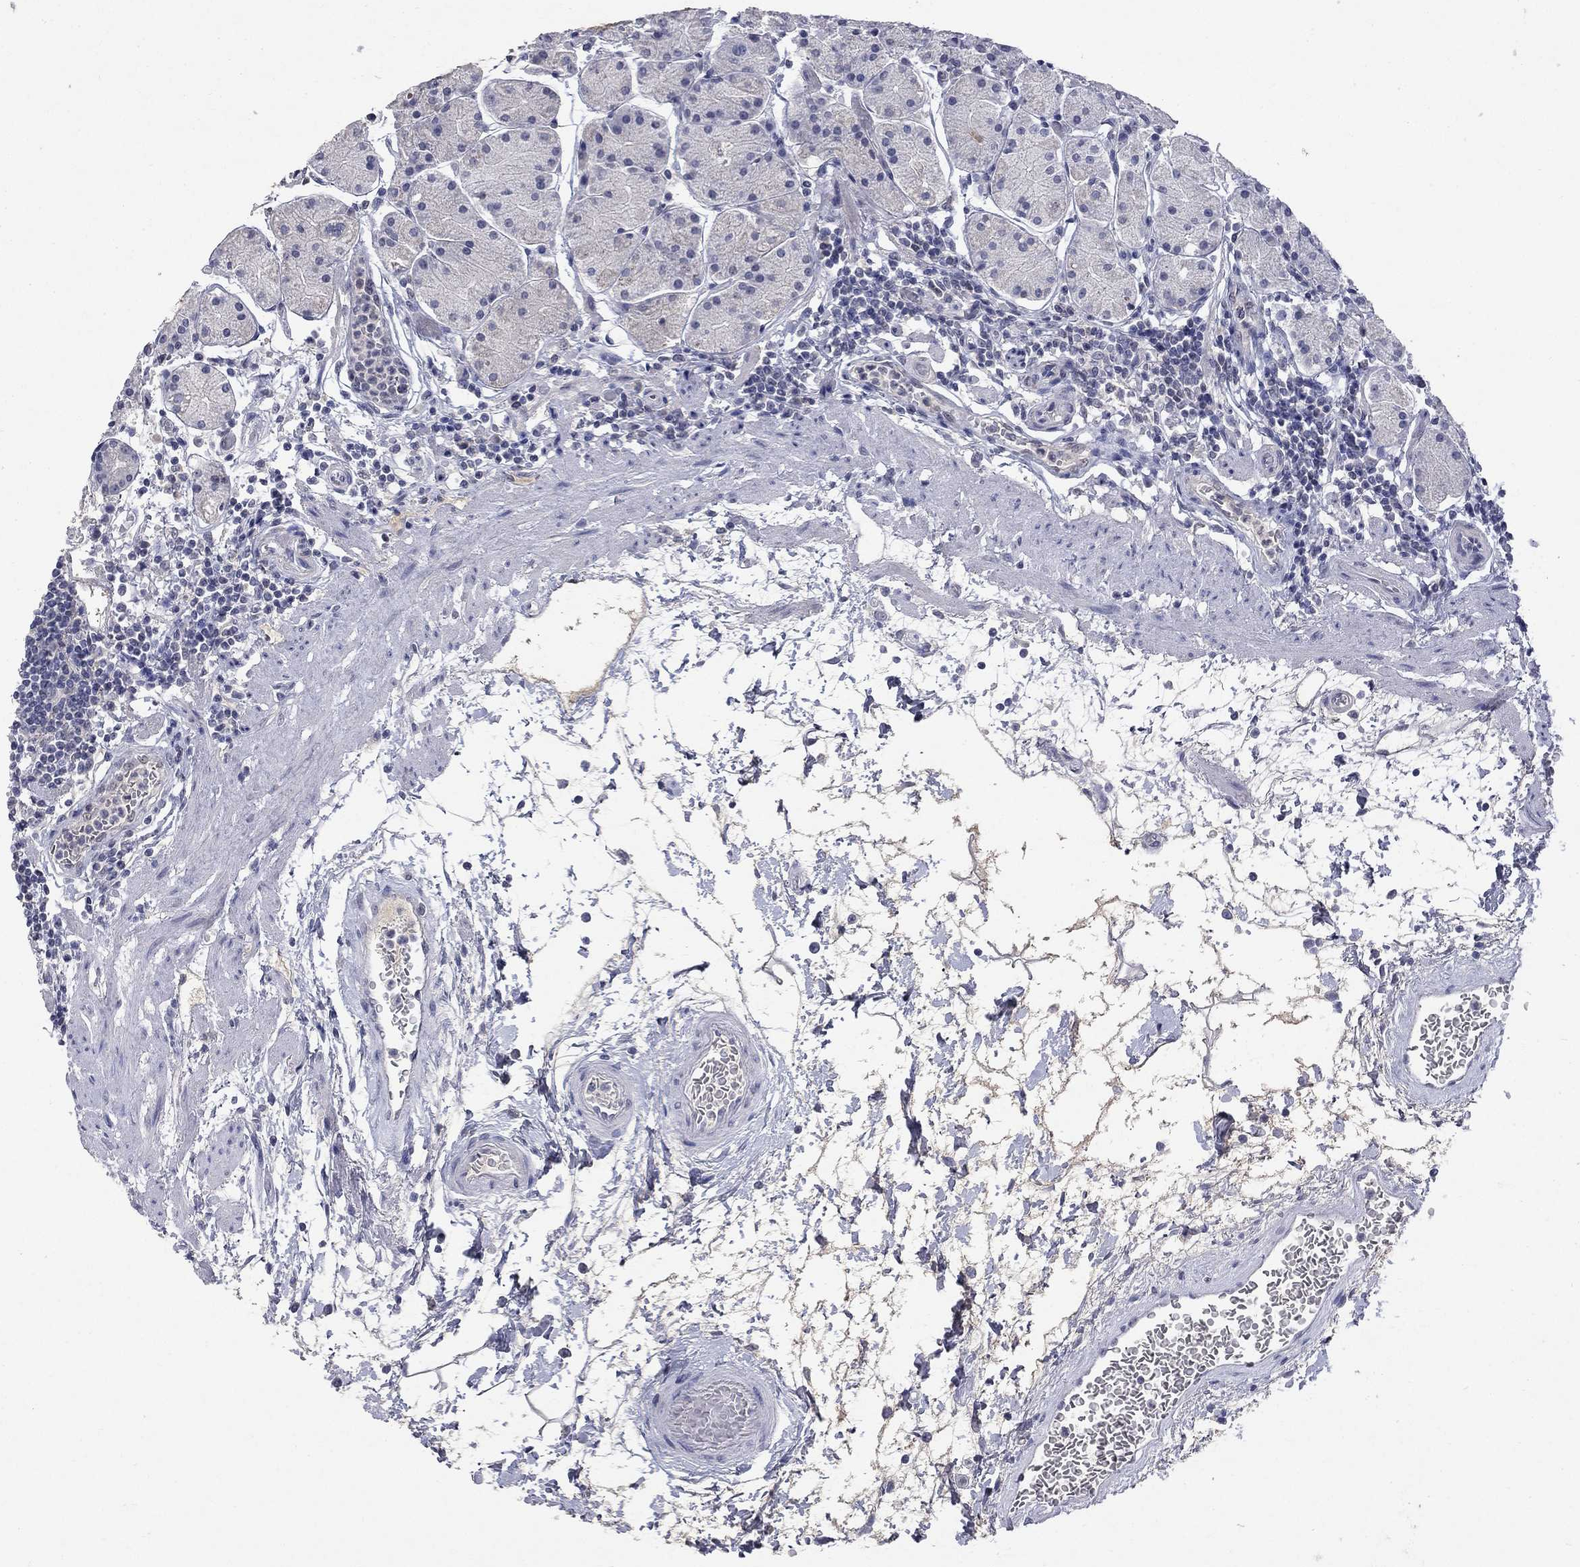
{"staining": {"intensity": "weak", "quantity": "<25%", "location": "cytoplasmic/membranous"}, "tissue": "stomach", "cell_type": "Glandular cells", "image_type": "normal", "snomed": [{"axis": "morphology", "description": "Normal tissue, NOS"}, {"axis": "topography", "description": "Stomach"}], "caption": "Immunohistochemical staining of normal stomach demonstrates no significant staining in glandular cells.", "gene": "SLC51A", "patient": {"sex": "male", "age": 54}}